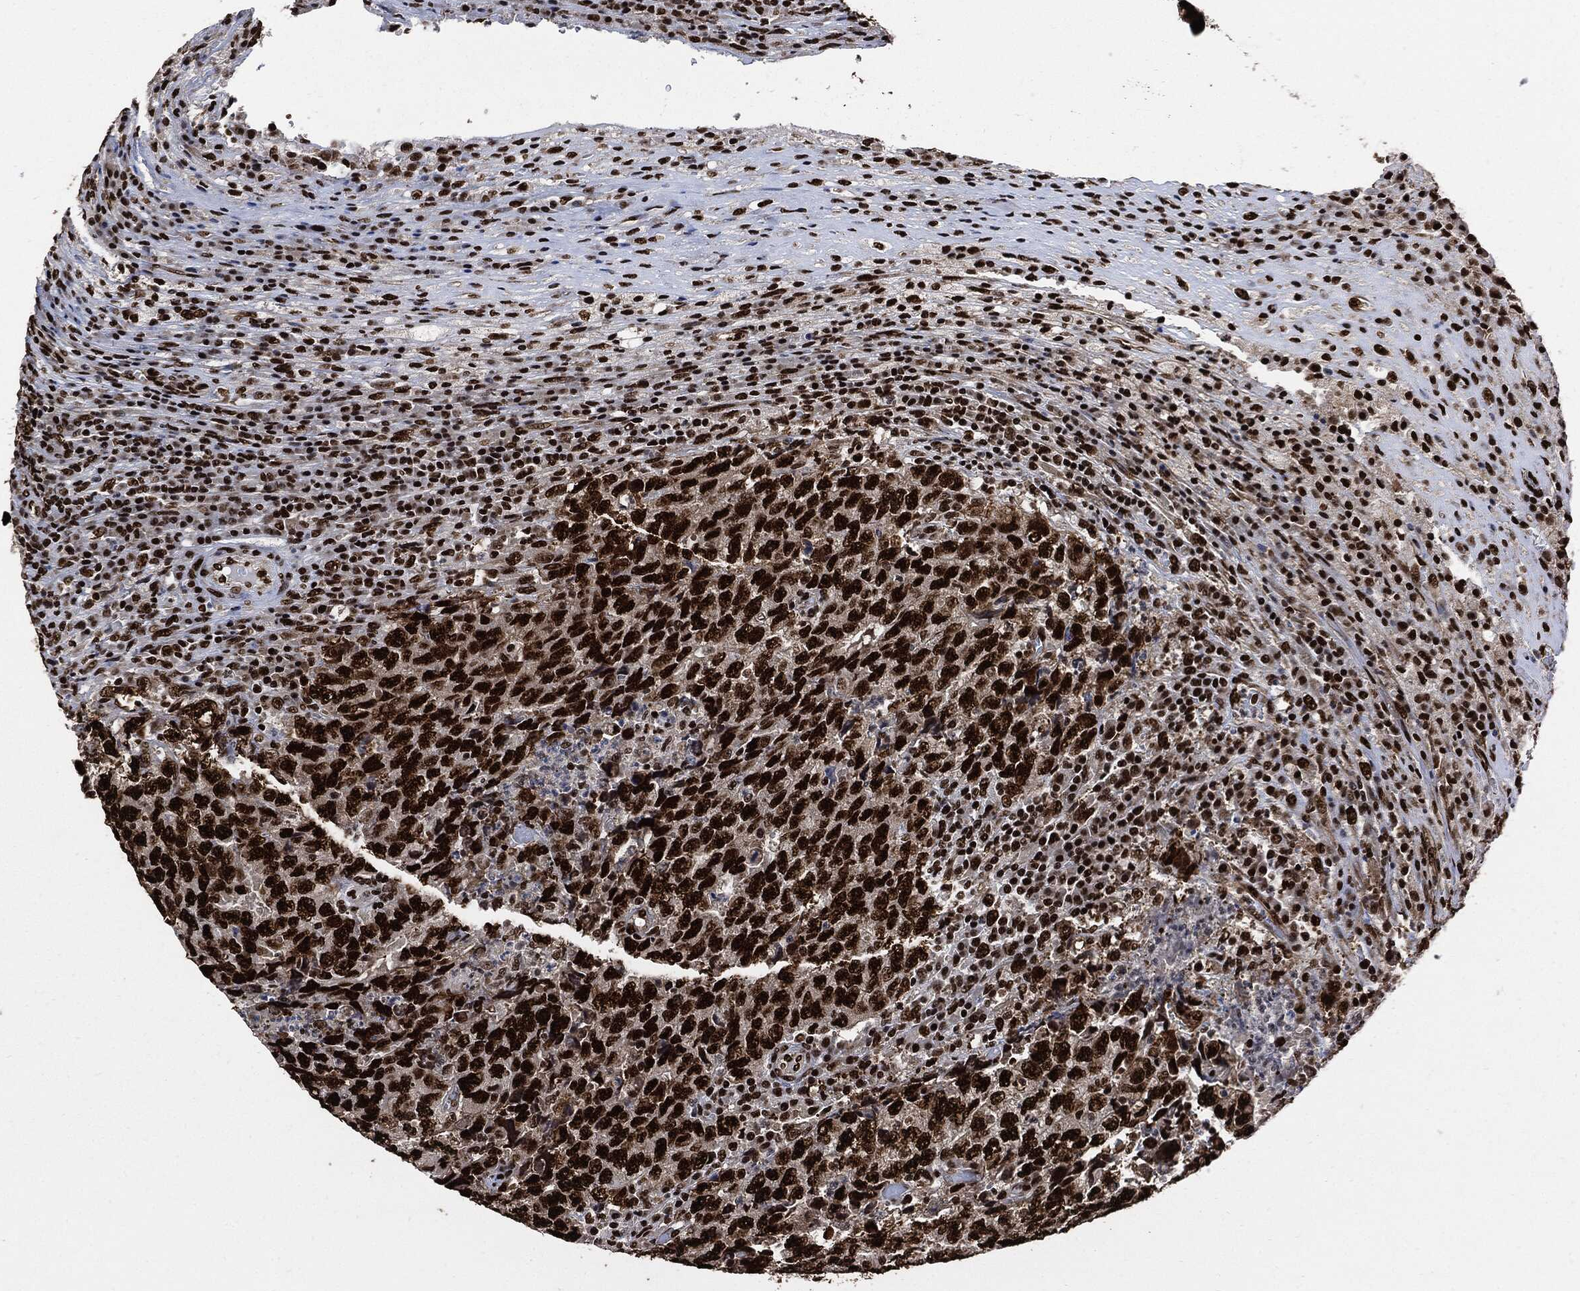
{"staining": {"intensity": "strong", "quantity": ">75%", "location": "nuclear"}, "tissue": "testis cancer", "cell_type": "Tumor cells", "image_type": "cancer", "snomed": [{"axis": "morphology", "description": "Necrosis, NOS"}, {"axis": "morphology", "description": "Carcinoma, Embryonal, NOS"}, {"axis": "topography", "description": "Testis"}], "caption": "A brown stain highlights strong nuclear positivity of a protein in human testis cancer tumor cells. (brown staining indicates protein expression, while blue staining denotes nuclei).", "gene": "RECQL", "patient": {"sex": "male", "age": 19}}